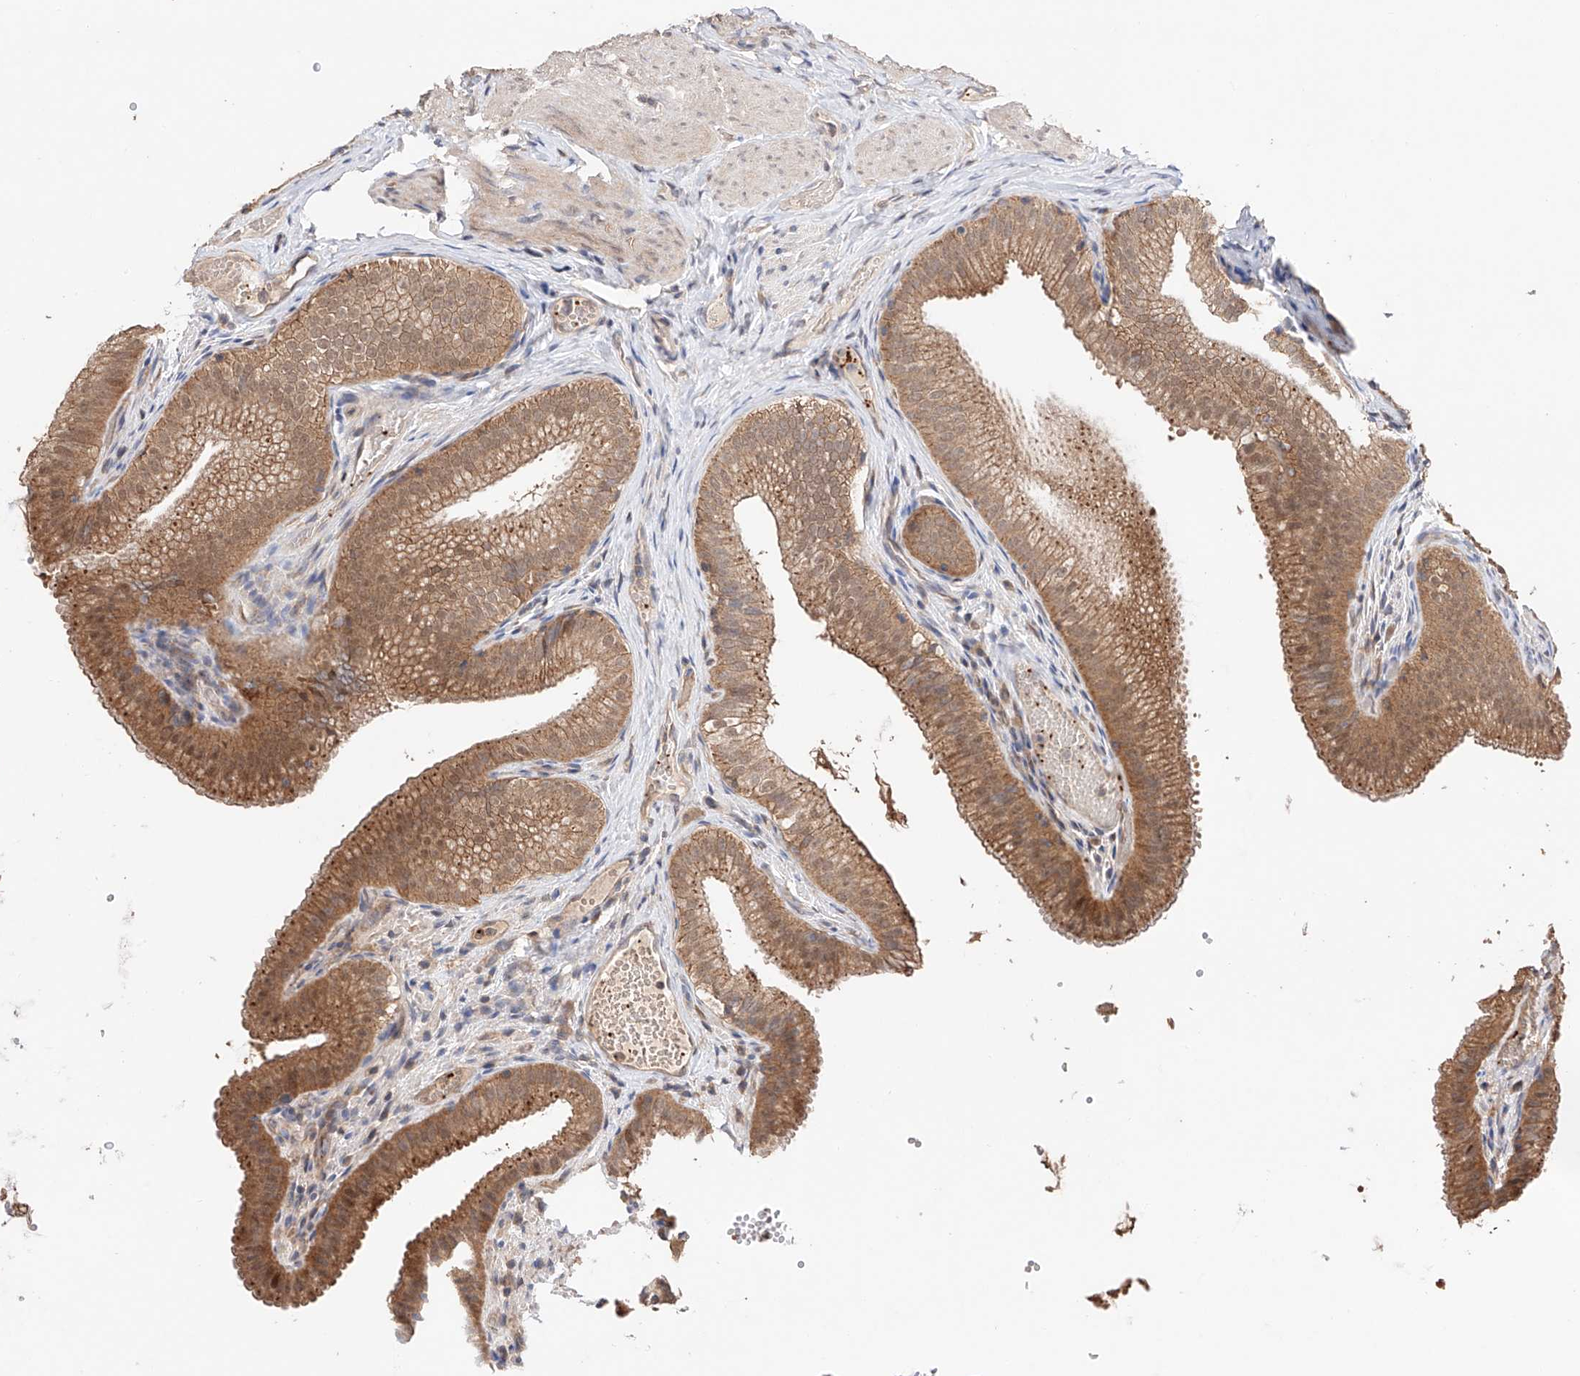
{"staining": {"intensity": "moderate", "quantity": ">75%", "location": "cytoplasmic/membranous"}, "tissue": "gallbladder", "cell_type": "Glandular cells", "image_type": "normal", "snomed": [{"axis": "morphology", "description": "Normal tissue, NOS"}, {"axis": "topography", "description": "Gallbladder"}], "caption": "This histopathology image exhibits IHC staining of normal human gallbladder, with medium moderate cytoplasmic/membranous expression in about >75% of glandular cells.", "gene": "ZFHX2", "patient": {"sex": "female", "age": 30}}